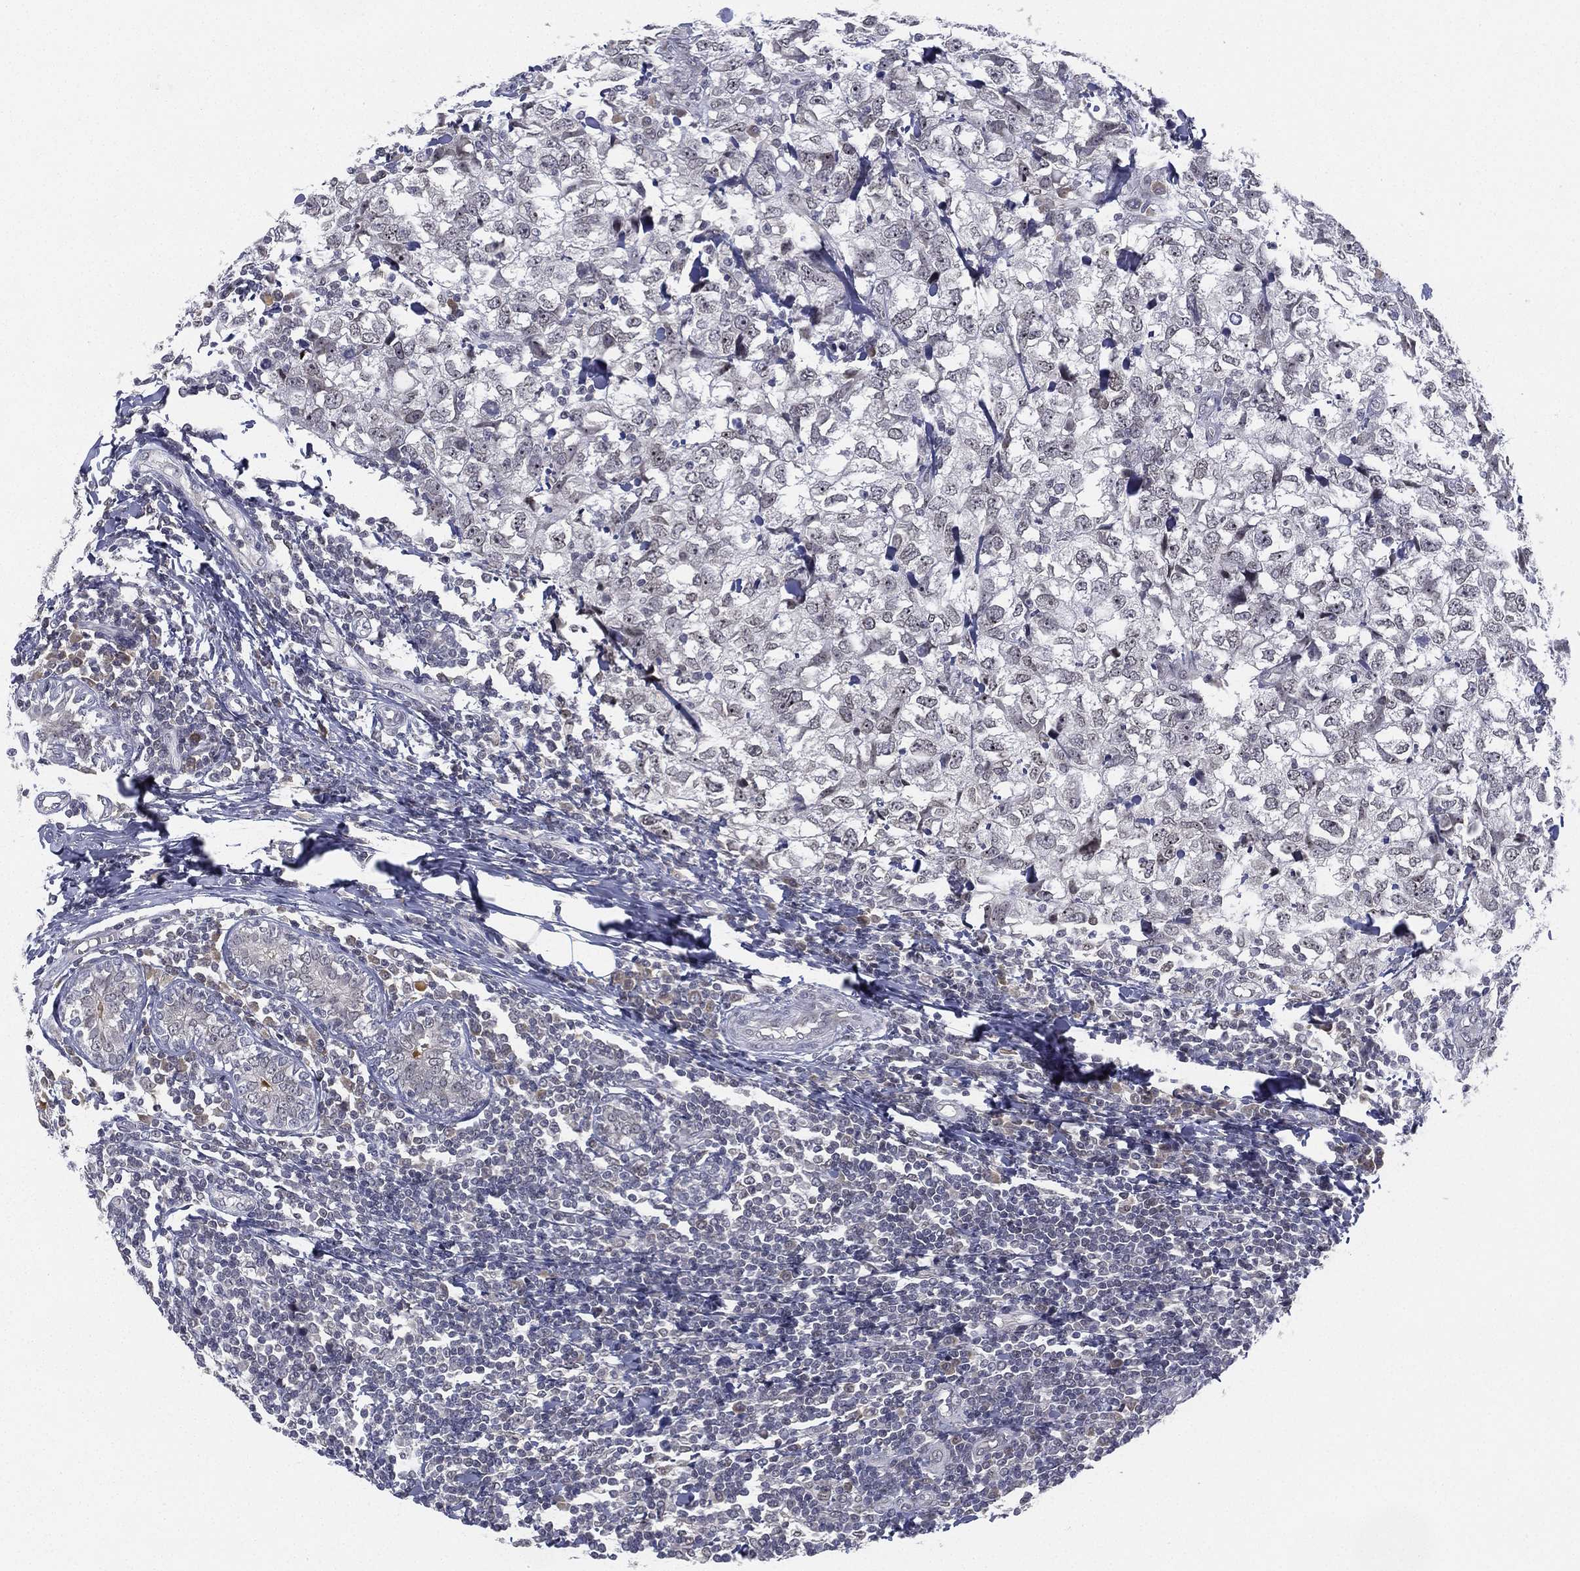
{"staining": {"intensity": "negative", "quantity": "none", "location": "none"}, "tissue": "breast cancer", "cell_type": "Tumor cells", "image_type": "cancer", "snomed": [{"axis": "morphology", "description": "Duct carcinoma"}, {"axis": "topography", "description": "Breast"}], "caption": "Immunohistochemical staining of breast cancer demonstrates no significant staining in tumor cells.", "gene": "MS4A8", "patient": {"sex": "female", "age": 30}}